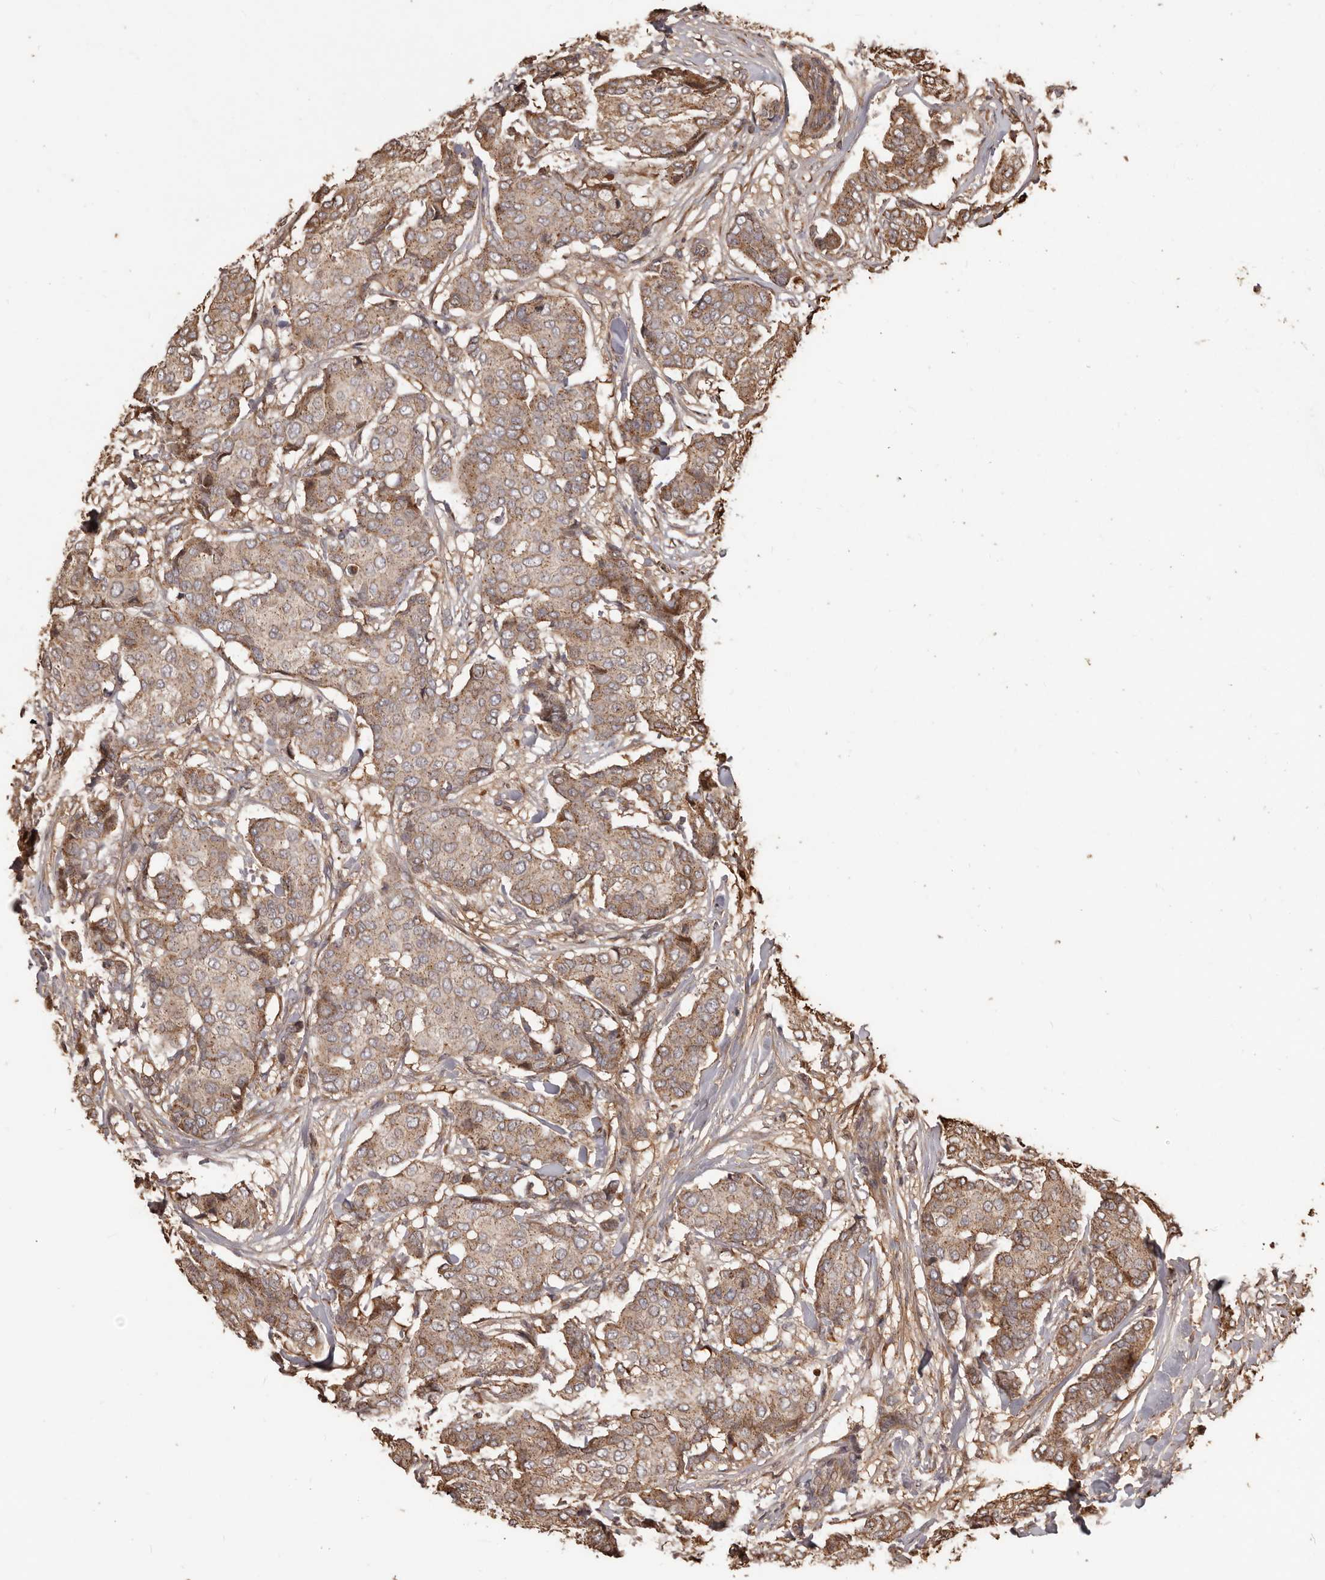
{"staining": {"intensity": "weak", "quantity": ">75%", "location": "cytoplasmic/membranous"}, "tissue": "breast cancer", "cell_type": "Tumor cells", "image_type": "cancer", "snomed": [{"axis": "morphology", "description": "Duct carcinoma"}, {"axis": "topography", "description": "Breast"}], "caption": "Brown immunohistochemical staining in human breast cancer (infiltrating ductal carcinoma) demonstrates weak cytoplasmic/membranous staining in about >75% of tumor cells.", "gene": "MTO1", "patient": {"sex": "female", "age": 75}}